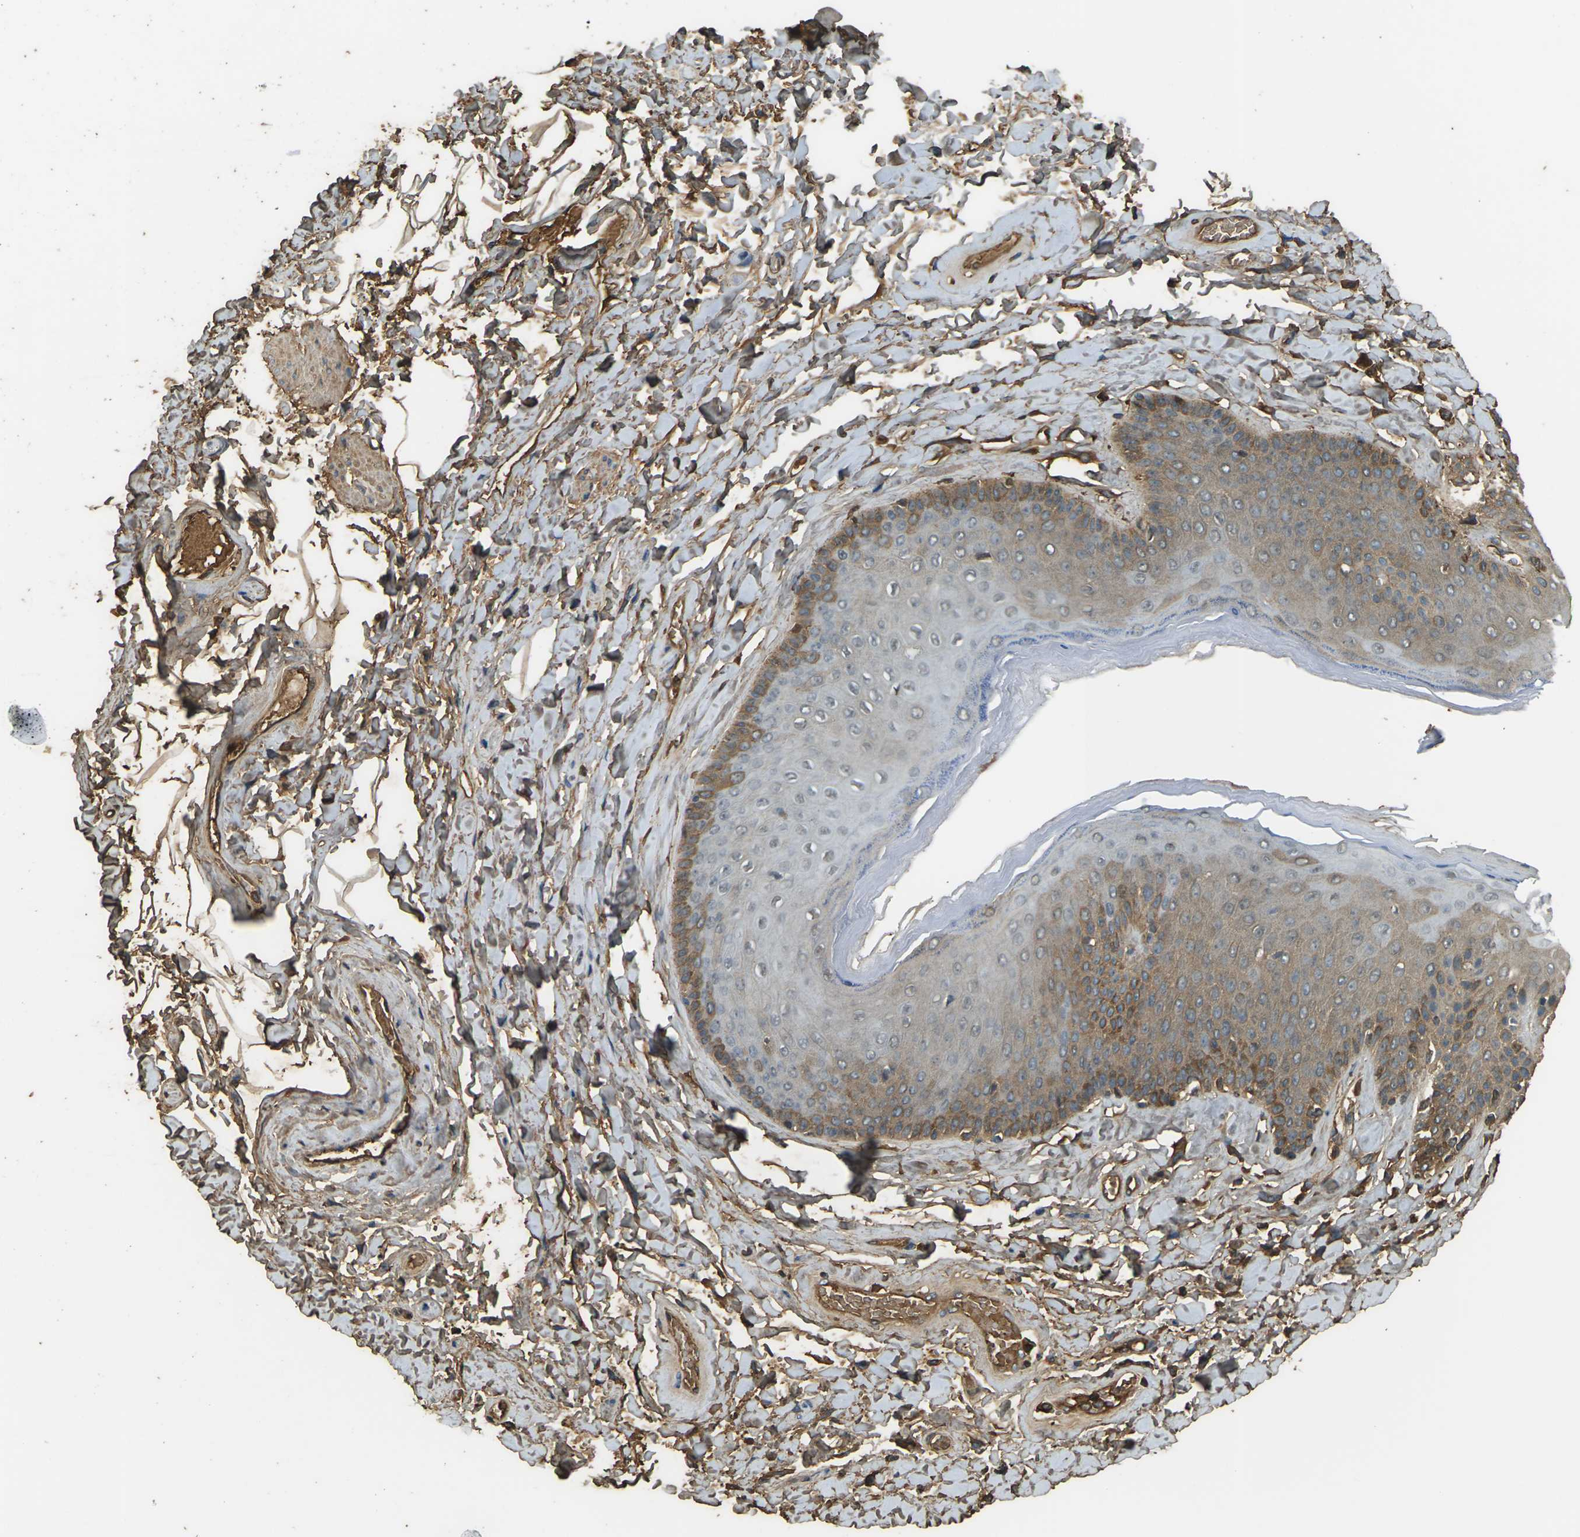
{"staining": {"intensity": "moderate", "quantity": "25%-75%", "location": "cytoplasmic/membranous"}, "tissue": "skin", "cell_type": "Epidermal cells", "image_type": "normal", "snomed": [{"axis": "morphology", "description": "Normal tissue, NOS"}, {"axis": "topography", "description": "Anal"}], "caption": "Moderate cytoplasmic/membranous positivity is present in about 25%-75% of epidermal cells in normal skin.", "gene": "CYP1B1", "patient": {"sex": "male", "age": 69}}